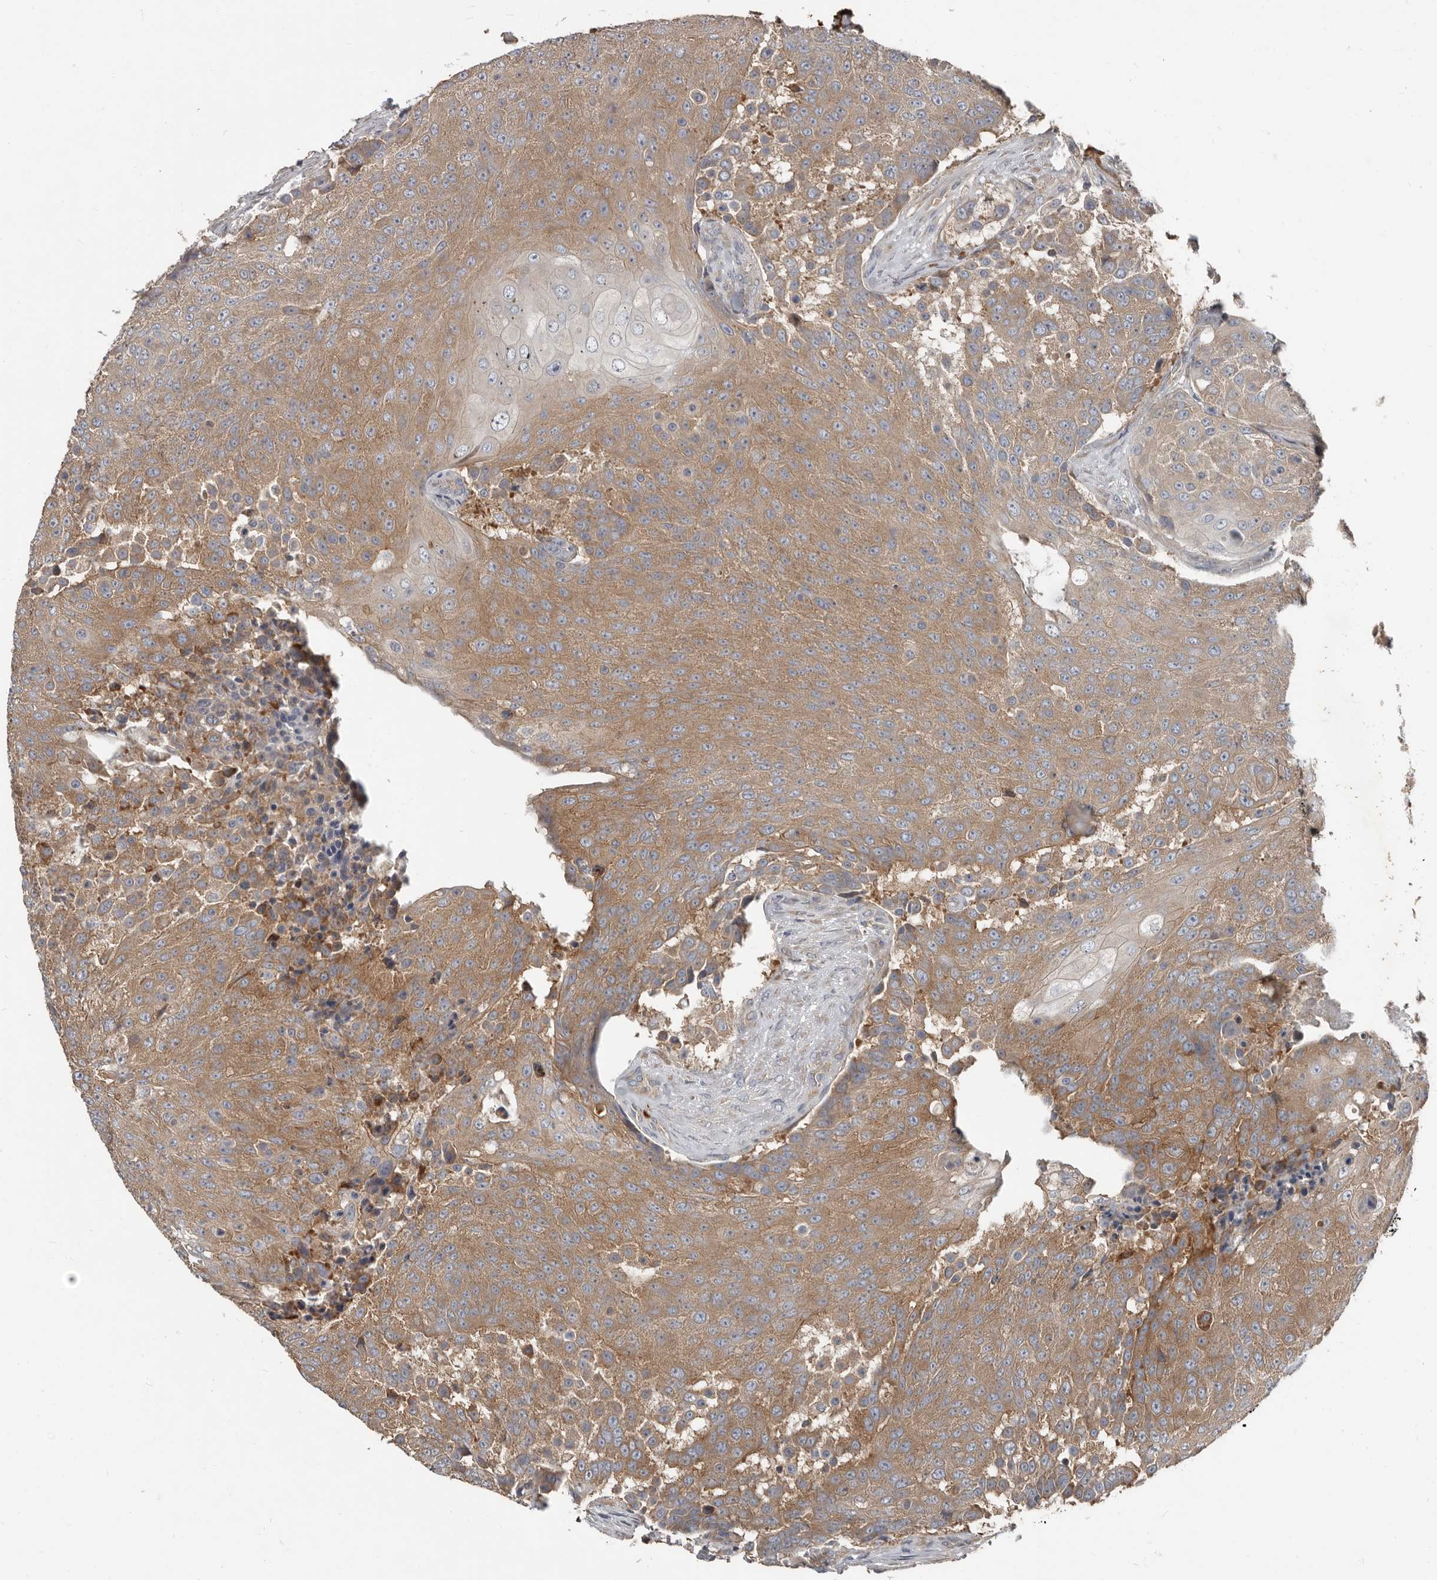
{"staining": {"intensity": "moderate", "quantity": ">75%", "location": "cytoplasmic/membranous"}, "tissue": "urothelial cancer", "cell_type": "Tumor cells", "image_type": "cancer", "snomed": [{"axis": "morphology", "description": "Urothelial carcinoma, High grade"}, {"axis": "topography", "description": "Urinary bladder"}], "caption": "This is a micrograph of immunohistochemistry staining of high-grade urothelial carcinoma, which shows moderate expression in the cytoplasmic/membranous of tumor cells.", "gene": "AKNAD1", "patient": {"sex": "female", "age": 63}}